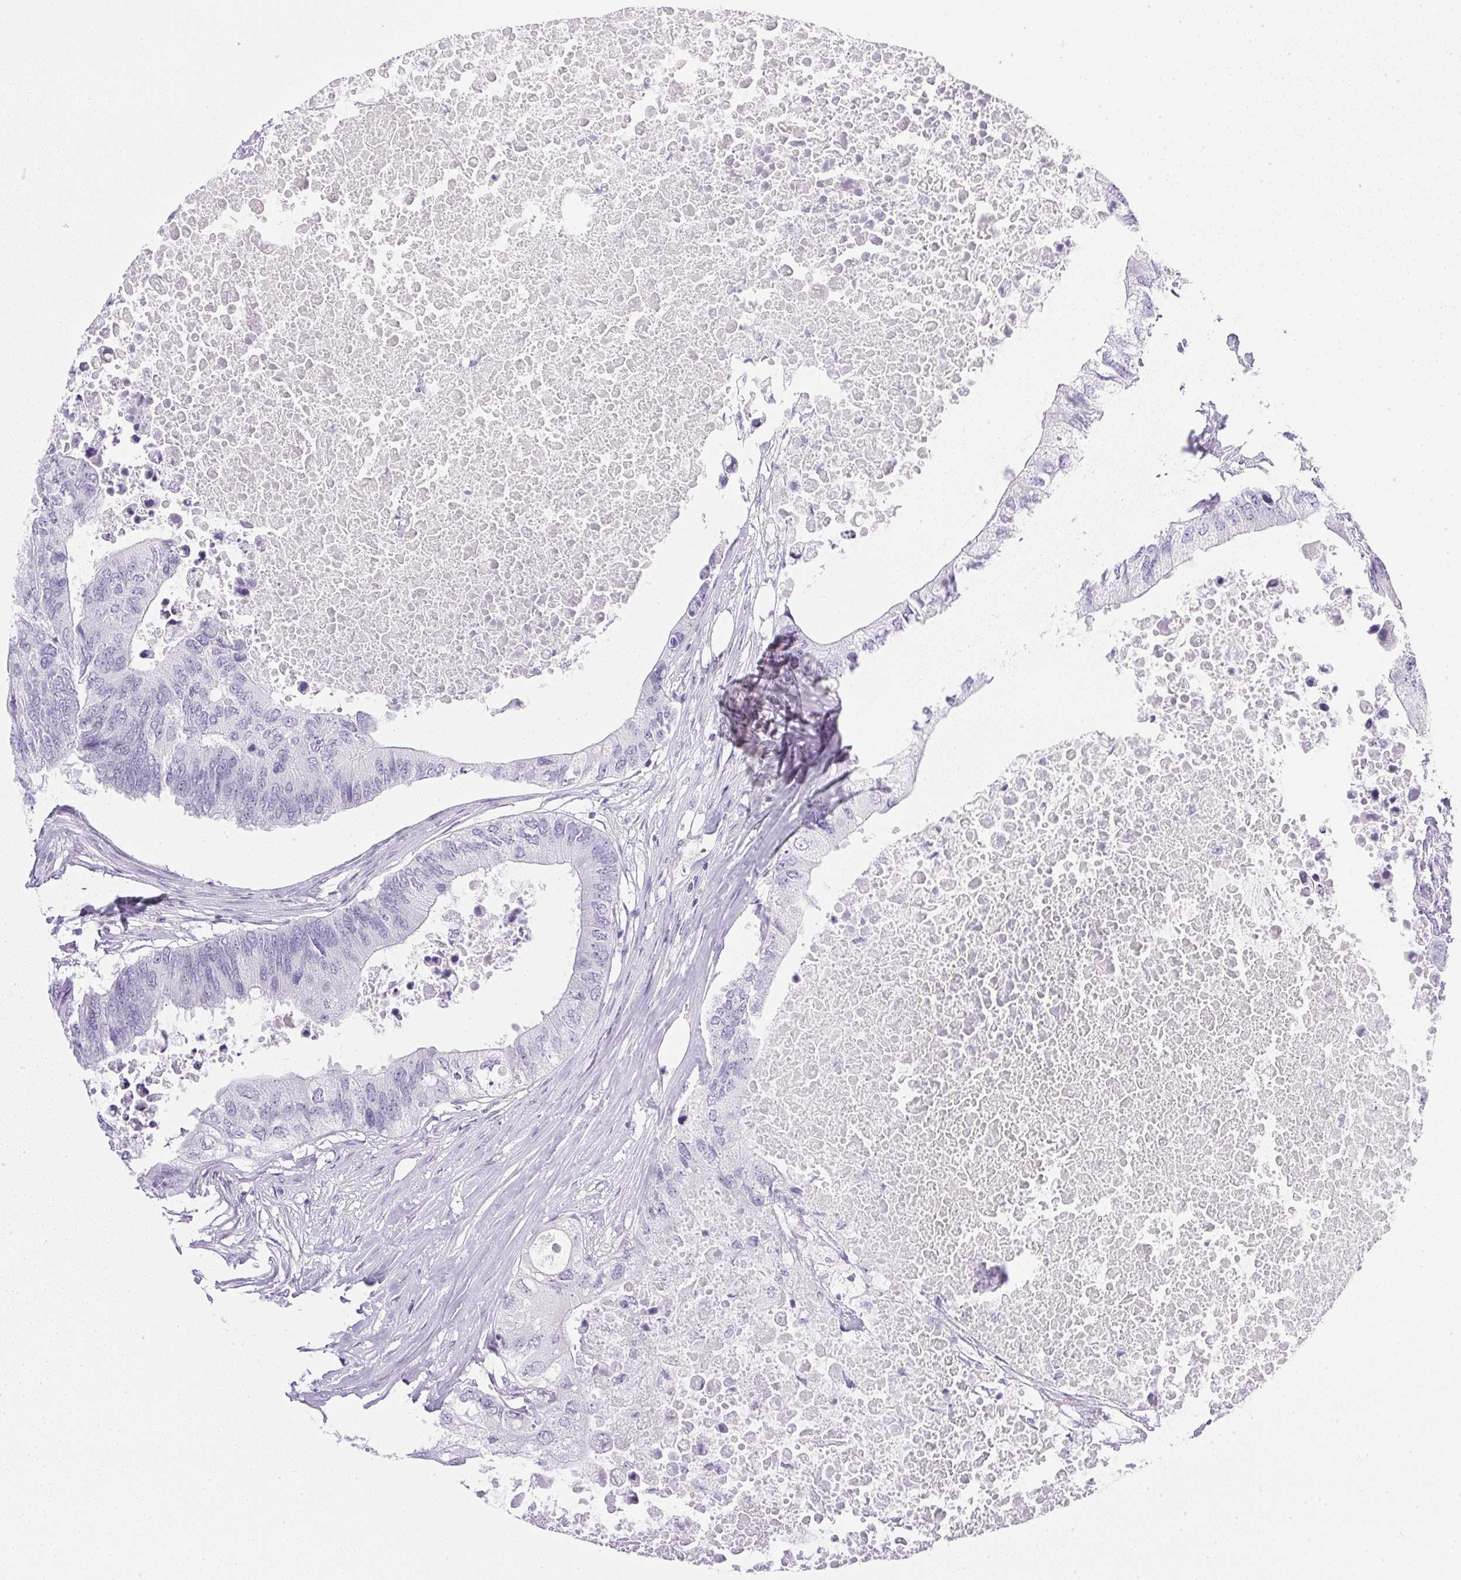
{"staining": {"intensity": "negative", "quantity": "none", "location": "none"}, "tissue": "colorectal cancer", "cell_type": "Tumor cells", "image_type": "cancer", "snomed": [{"axis": "morphology", "description": "Adenocarcinoma, NOS"}, {"axis": "topography", "description": "Colon"}], "caption": "High power microscopy micrograph of an immunohistochemistry micrograph of colorectal adenocarcinoma, revealing no significant expression in tumor cells.", "gene": "CPB1", "patient": {"sex": "male", "age": 71}}